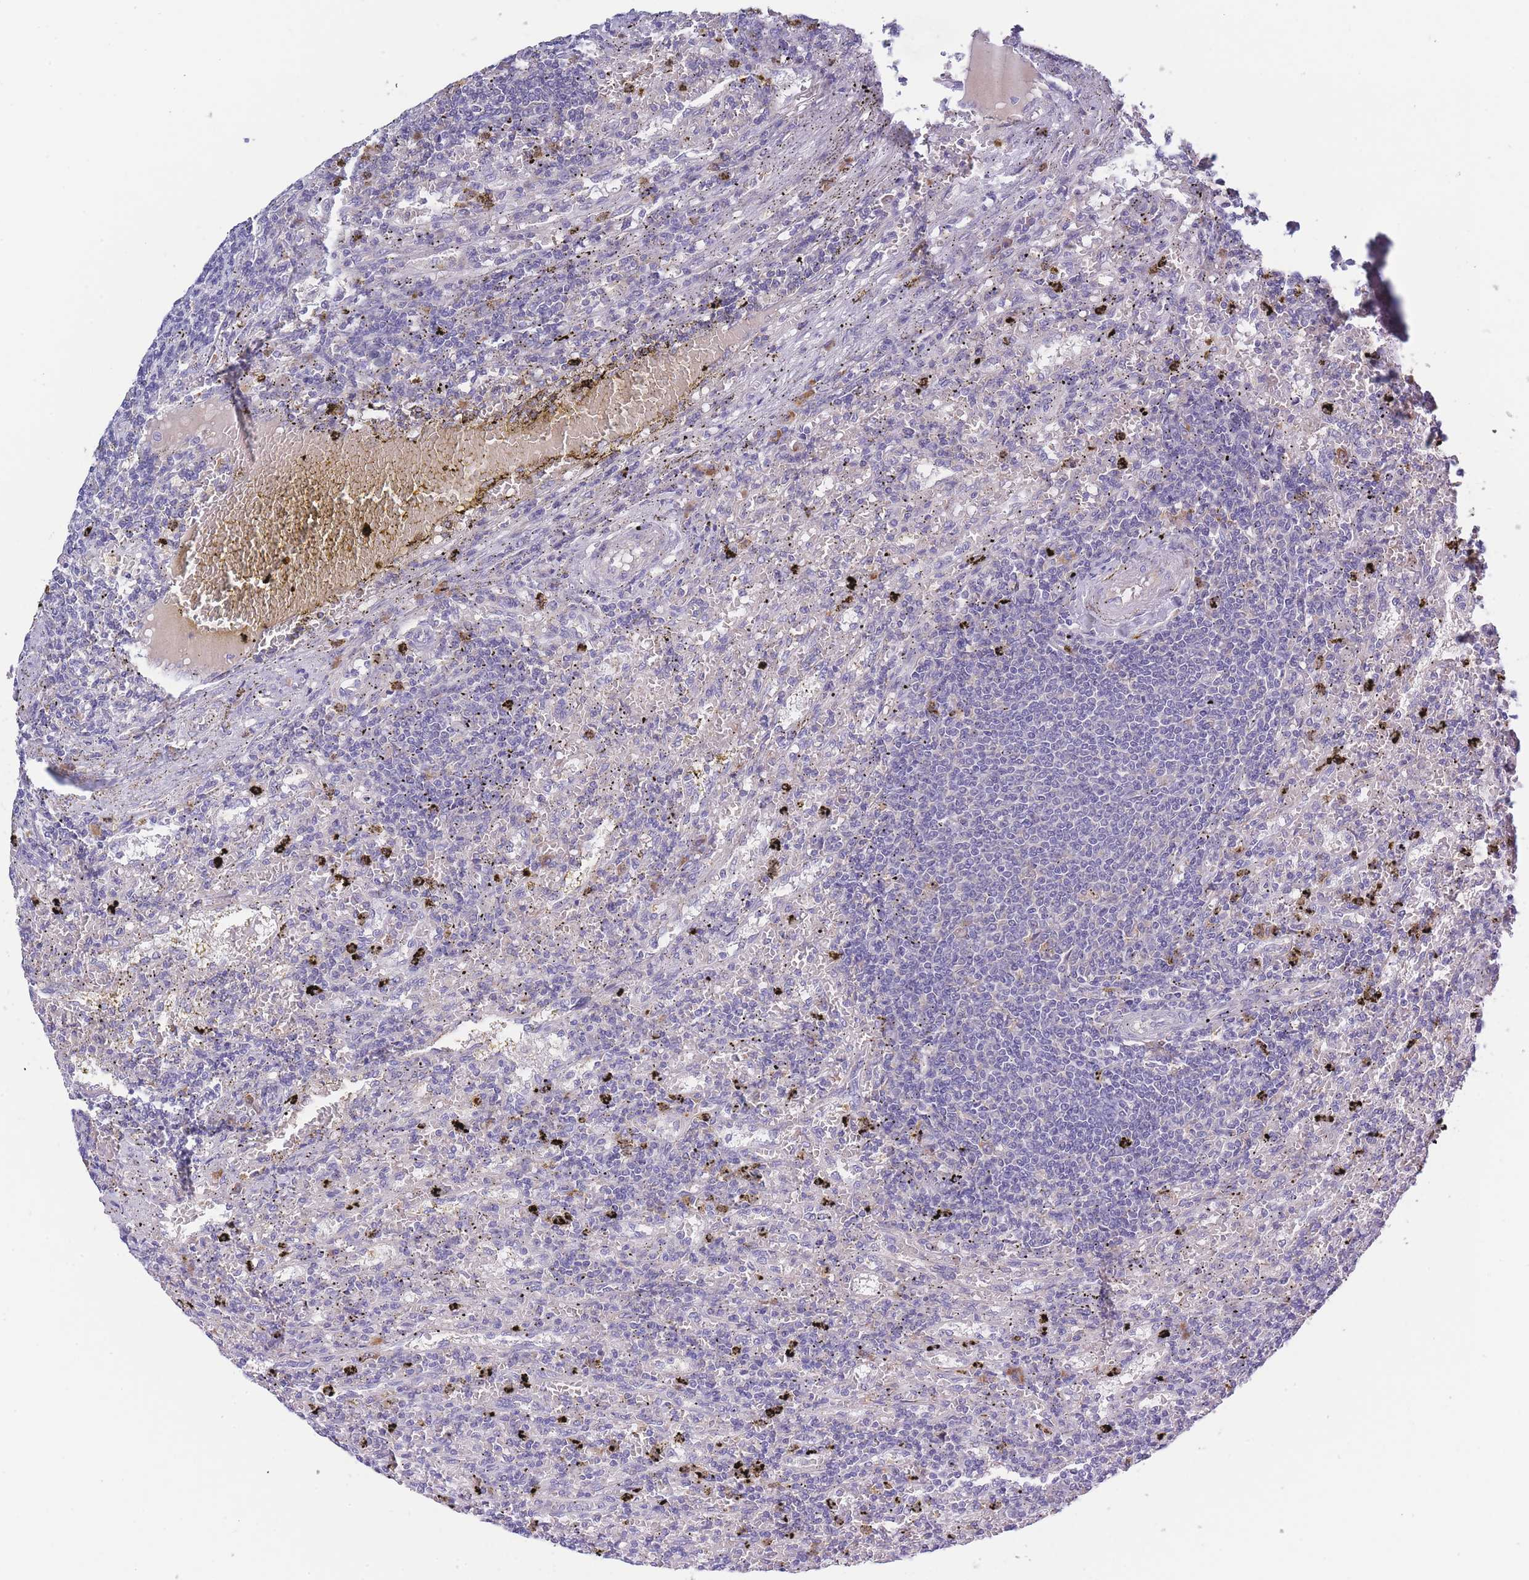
{"staining": {"intensity": "negative", "quantity": "none", "location": "none"}, "tissue": "lymphoma", "cell_type": "Tumor cells", "image_type": "cancer", "snomed": [{"axis": "morphology", "description": "Malignant lymphoma, non-Hodgkin's type, Low grade"}, {"axis": "topography", "description": "Spleen"}], "caption": "IHC image of neoplastic tissue: malignant lymphoma, non-Hodgkin's type (low-grade) stained with DAB (3,3'-diaminobenzidine) demonstrates no significant protein staining in tumor cells.", "gene": "NDUFAF6", "patient": {"sex": "male", "age": 76}}